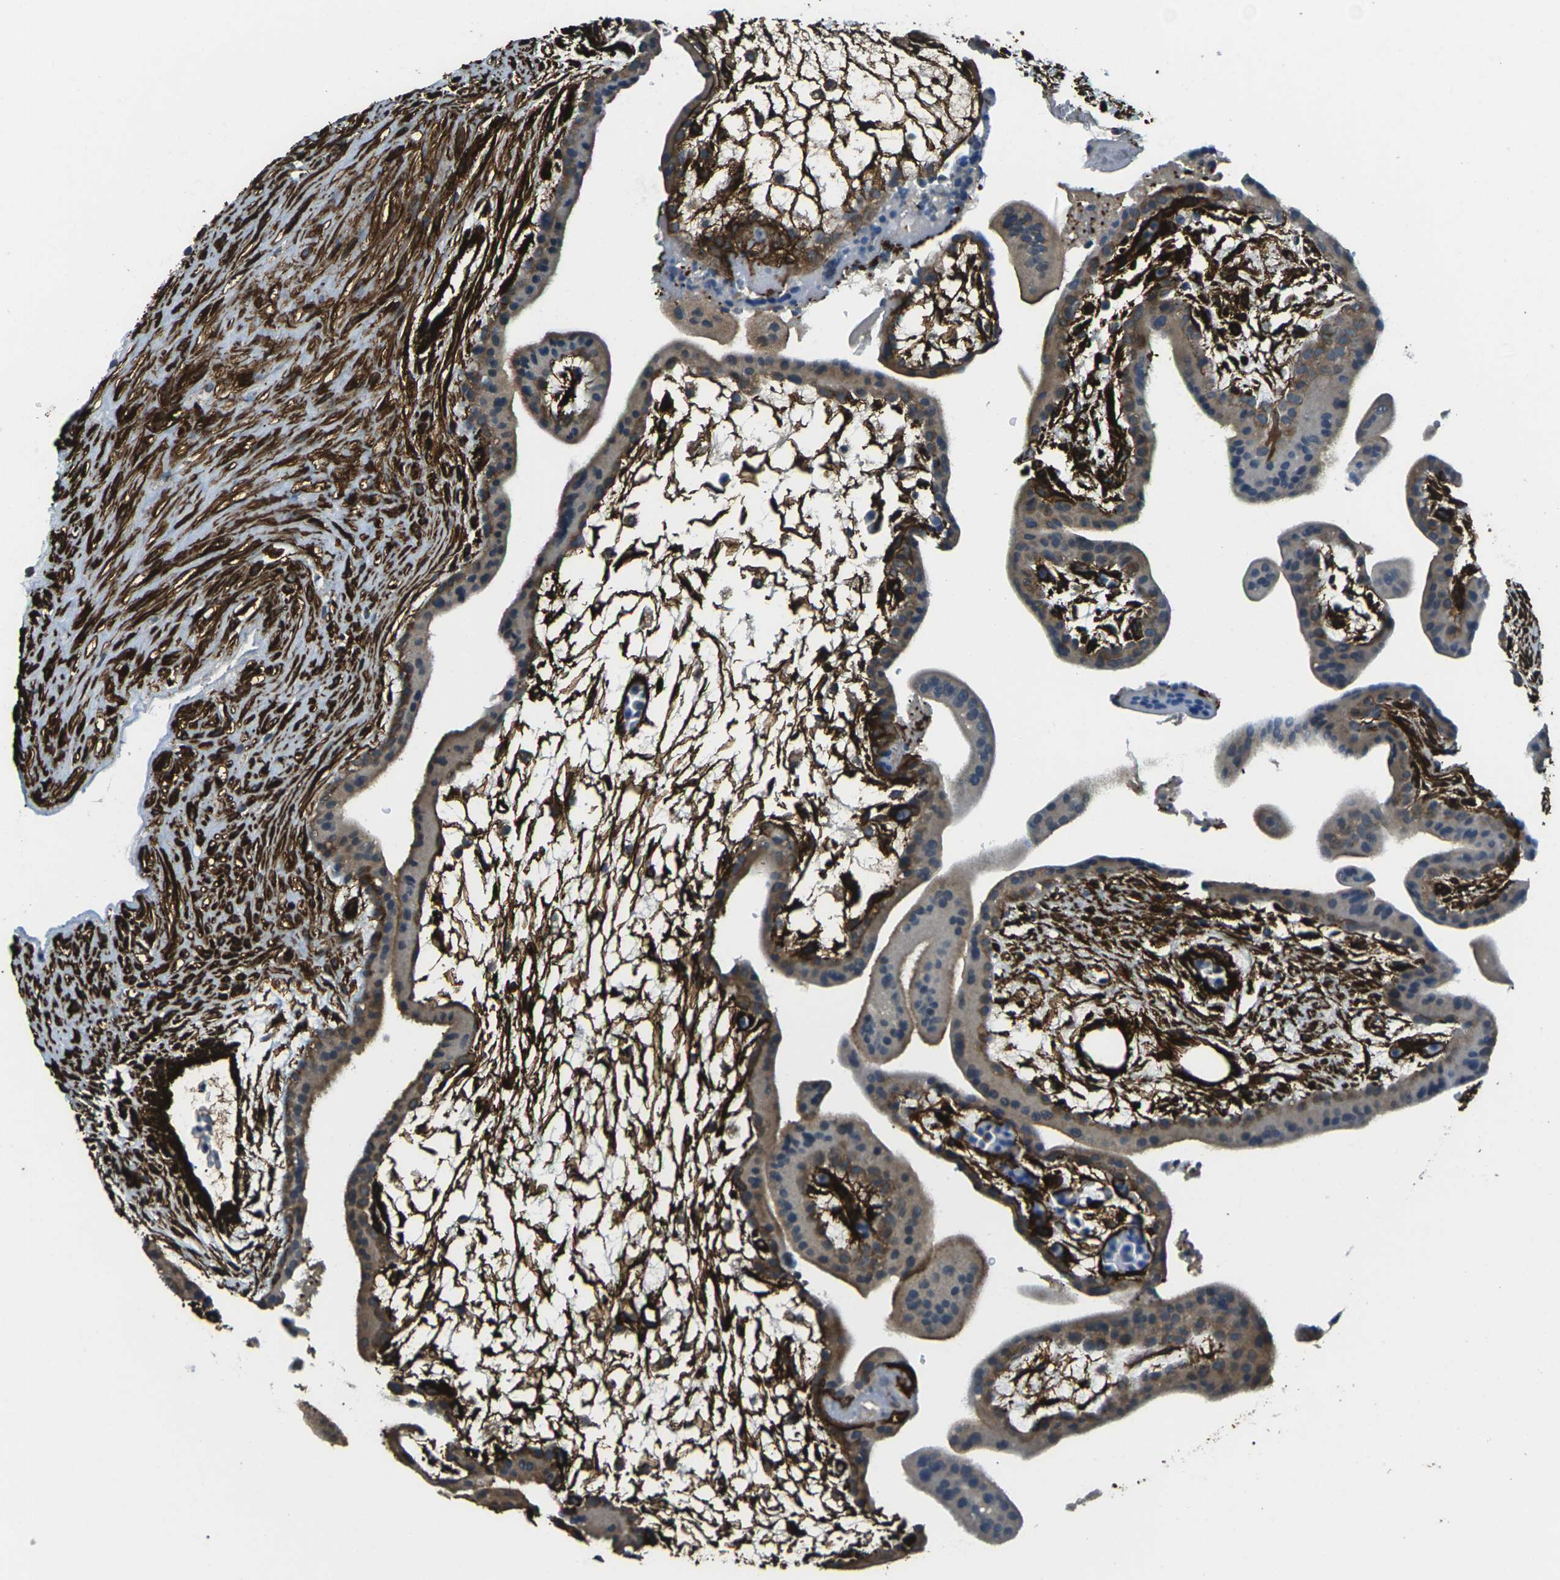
{"staining": {"intensity": "moderate", "quantity": "25%-75%", "location": "cytoplasmic/membranous"}, "tissue": "placenta", "cell_type": "Trophoblastic cells", "image_type": "normal", "snomed": [{"axis": "morphology", "description": "Normal tissue, NOS"}, {"axis": "topography", "description": "Placenta"}], "caption": "A brown stain shows moderate cytoplasmic/membranous staining of a protein in trophoblastic cells of unremarkable placenta. (DAB IHC, brown staining for protein, blue staining for nuclei).", "gene": "GRAMD1C", "patient": {"sex": "female", "age": 35}}